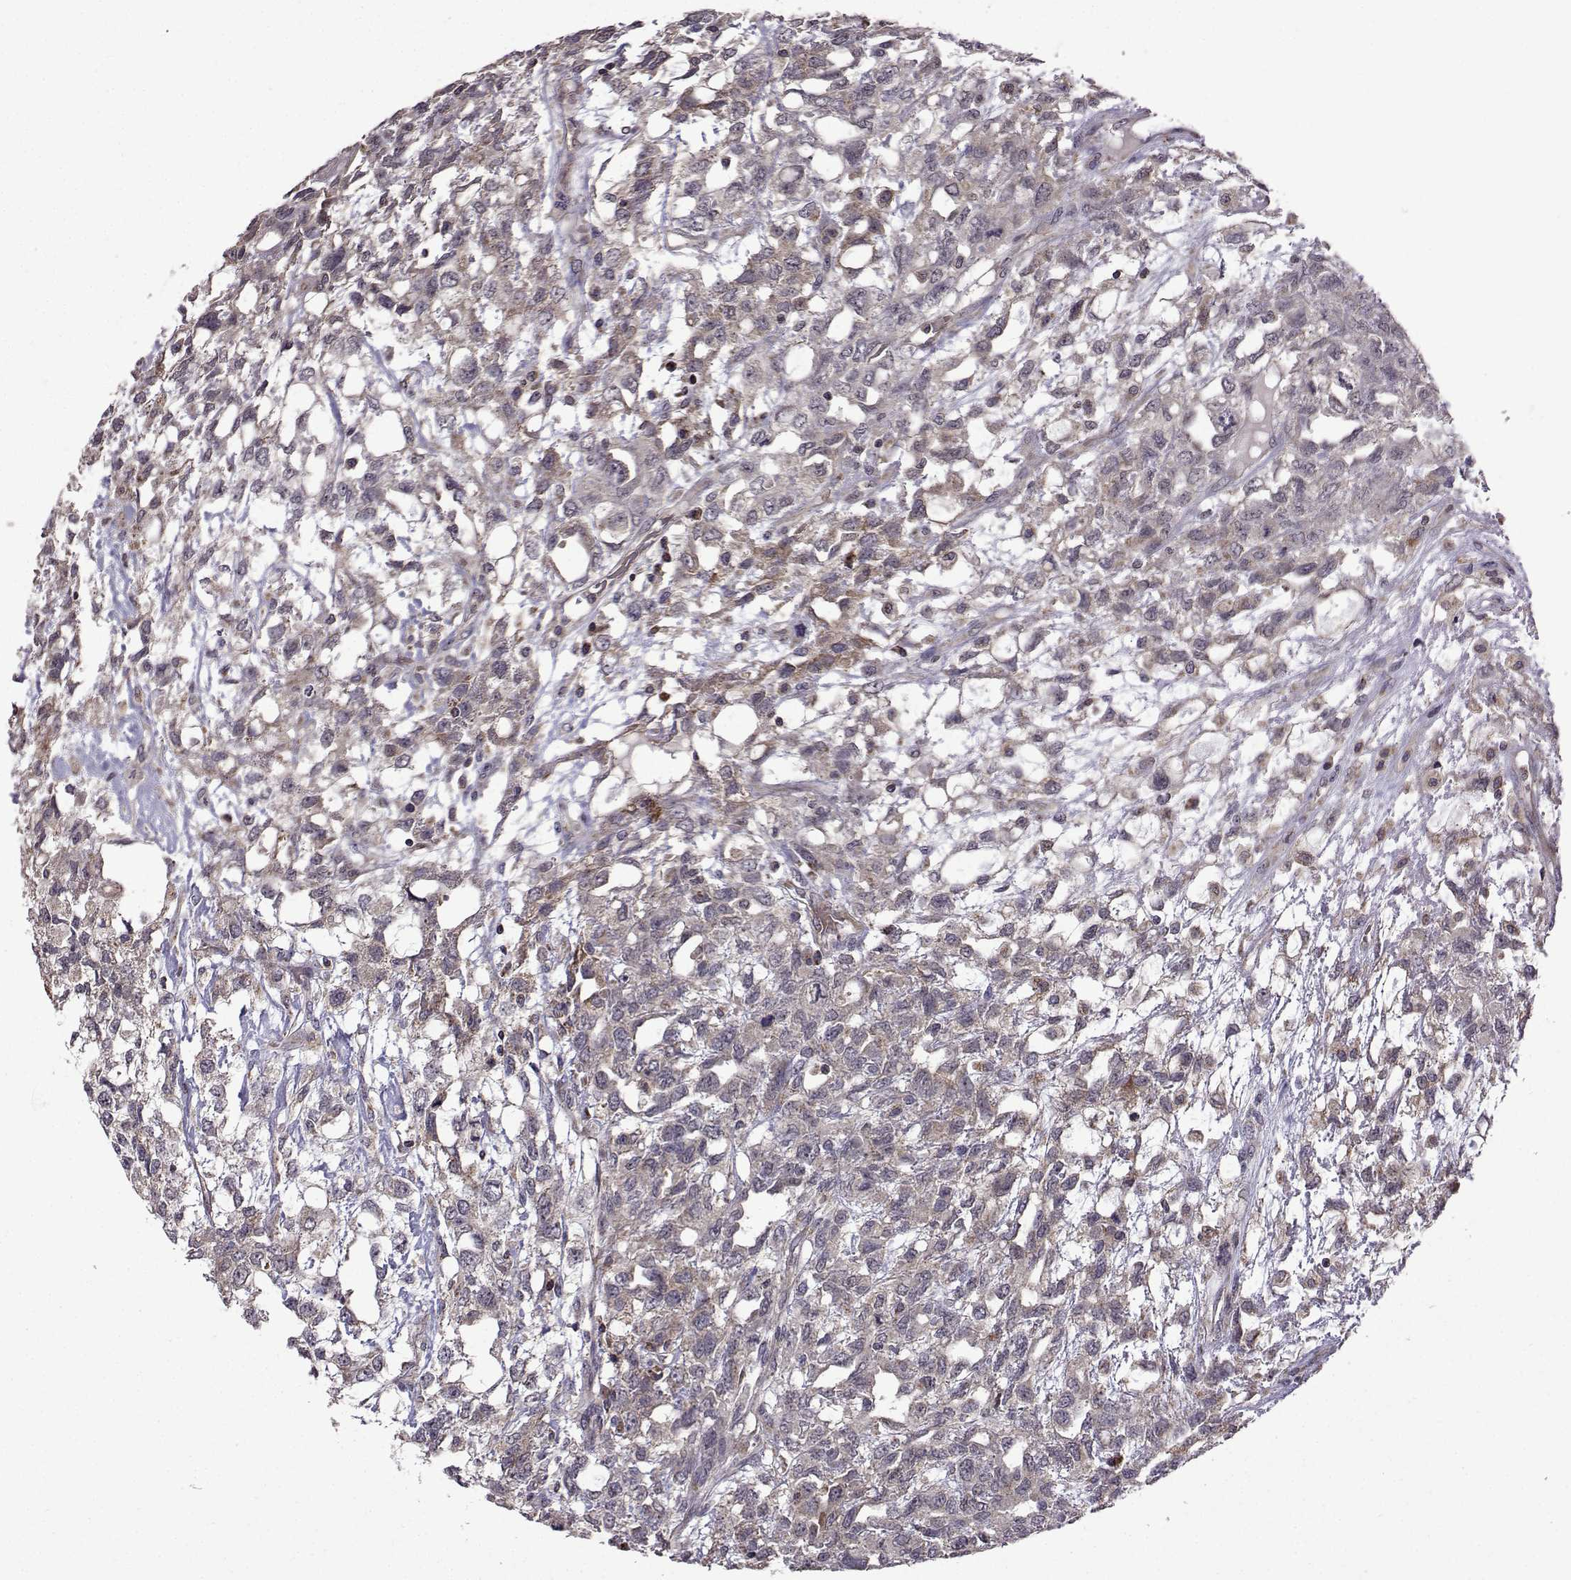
{"staining": {"intensity": "weak", "quantity": "<25%", "location": "cytoplasmic/membranous"}, "tissue": "testis cancer", "cell_type": "Tumor cells", "image_type": "cancer", "snomed": [{"axis": "morphology", "description": "Seminoma, NOS"}, {"axis": "topography", "description": "Testis"}], "caption": "IHC of human seminoma (testis) reveals no staining in tumor cells.", "gene": "TAB2", "patient": {"sex": "male", "age": 52}}